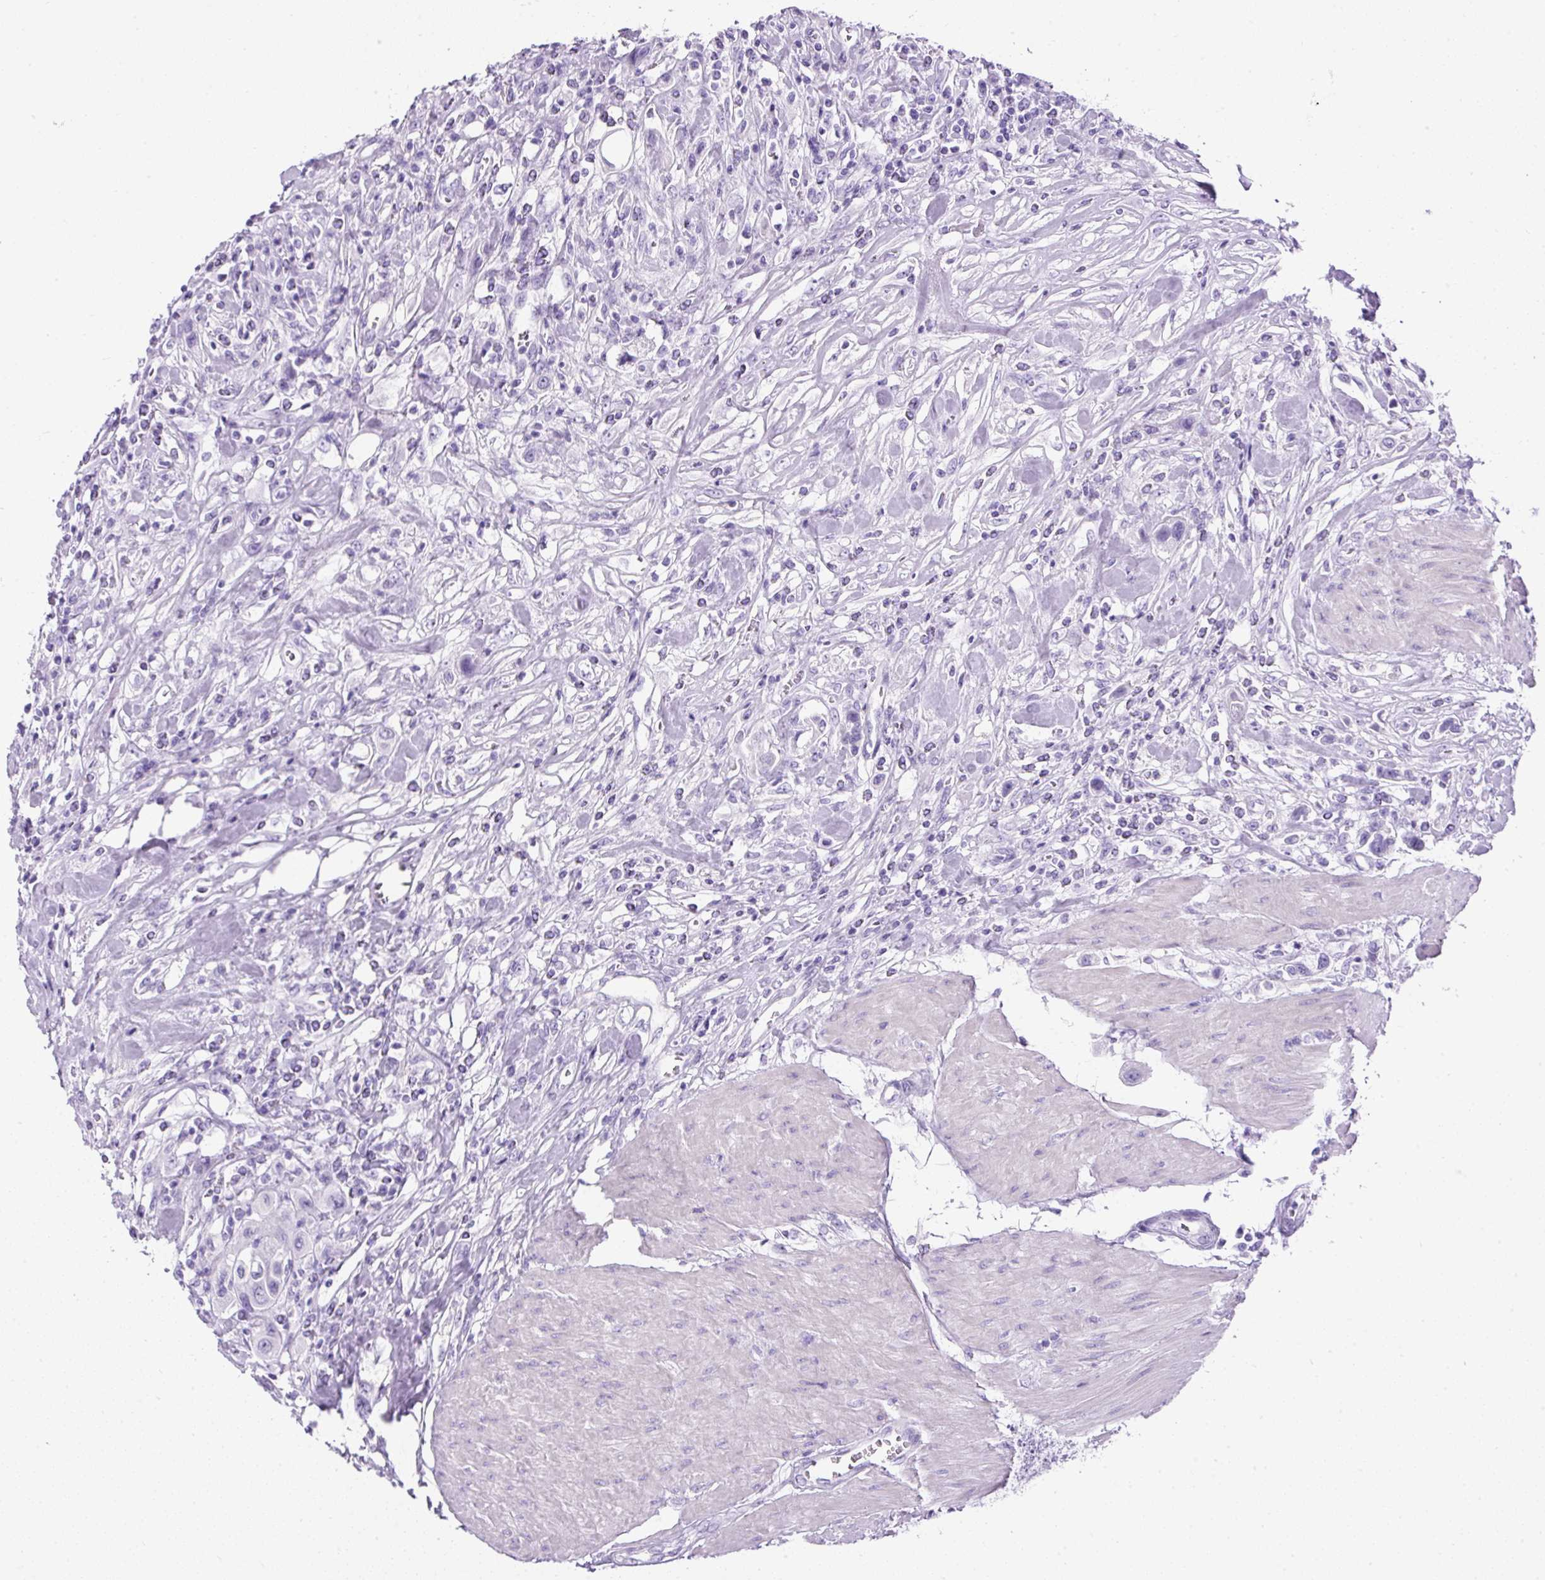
{"staining": {"intensity": "negative", "quantity": "none", "location": "none"}, "tissue": "urothelial cancer", "cell_type": "Tumor cells", "image_type": "cancer", "snomed": [{"axis": "morphology", "description": "Urothelial carcinoma, High grade"}, {"axis": "topography", "description": "Urinary bladder"}], "caption": "High power microscopy photomicrograph of an immunohistochemistry (IHC) photomicrograph of urothelial cancer, revealing no significant staining in tumor cells.", "gene": "UPP1", "patient": {"sex": "male", "age": 50}}